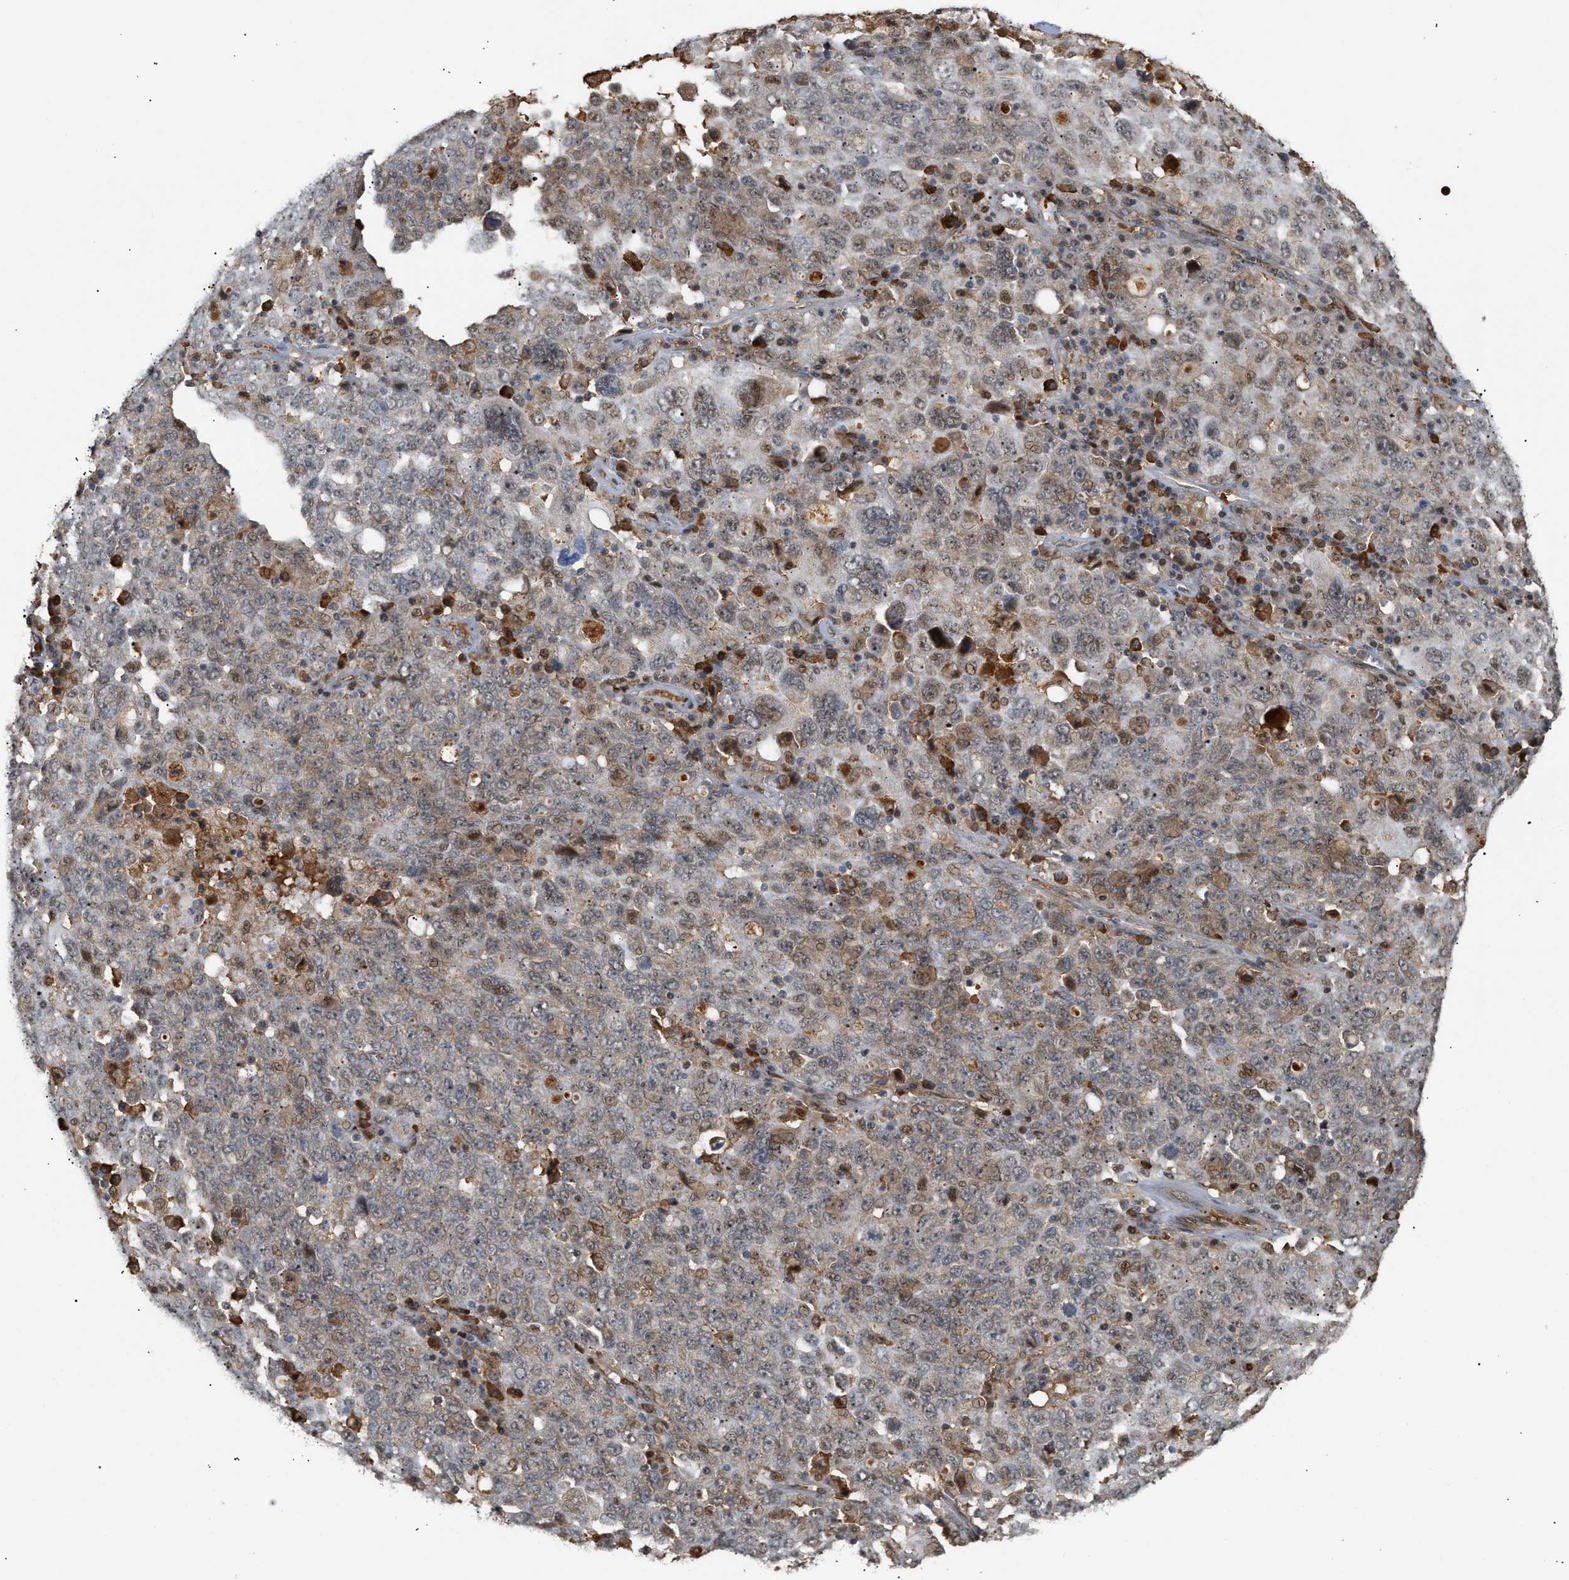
{"staining": {"intensity": "moderate", "quantity": "25%-75%", "location": "nuclear"}, "tissue": "ovarian cancer", "cell_type": "Tumor cells", "image_type": "cancer", "snomed": [{"axis": "morphology", "description": "Carcinoma, endometroid"}, {"axis": "topography", "description": "Ovary"}], "caption": "A high-resolution image shows immunohistochemistry staining of ovarian cancer (endometroid carcinoma), which shows moderate nuclear staining in approximately 25%-75% of tumor cells.", "gene": "ZFAND5", "patient": {"sex": "female", "age": 62}}